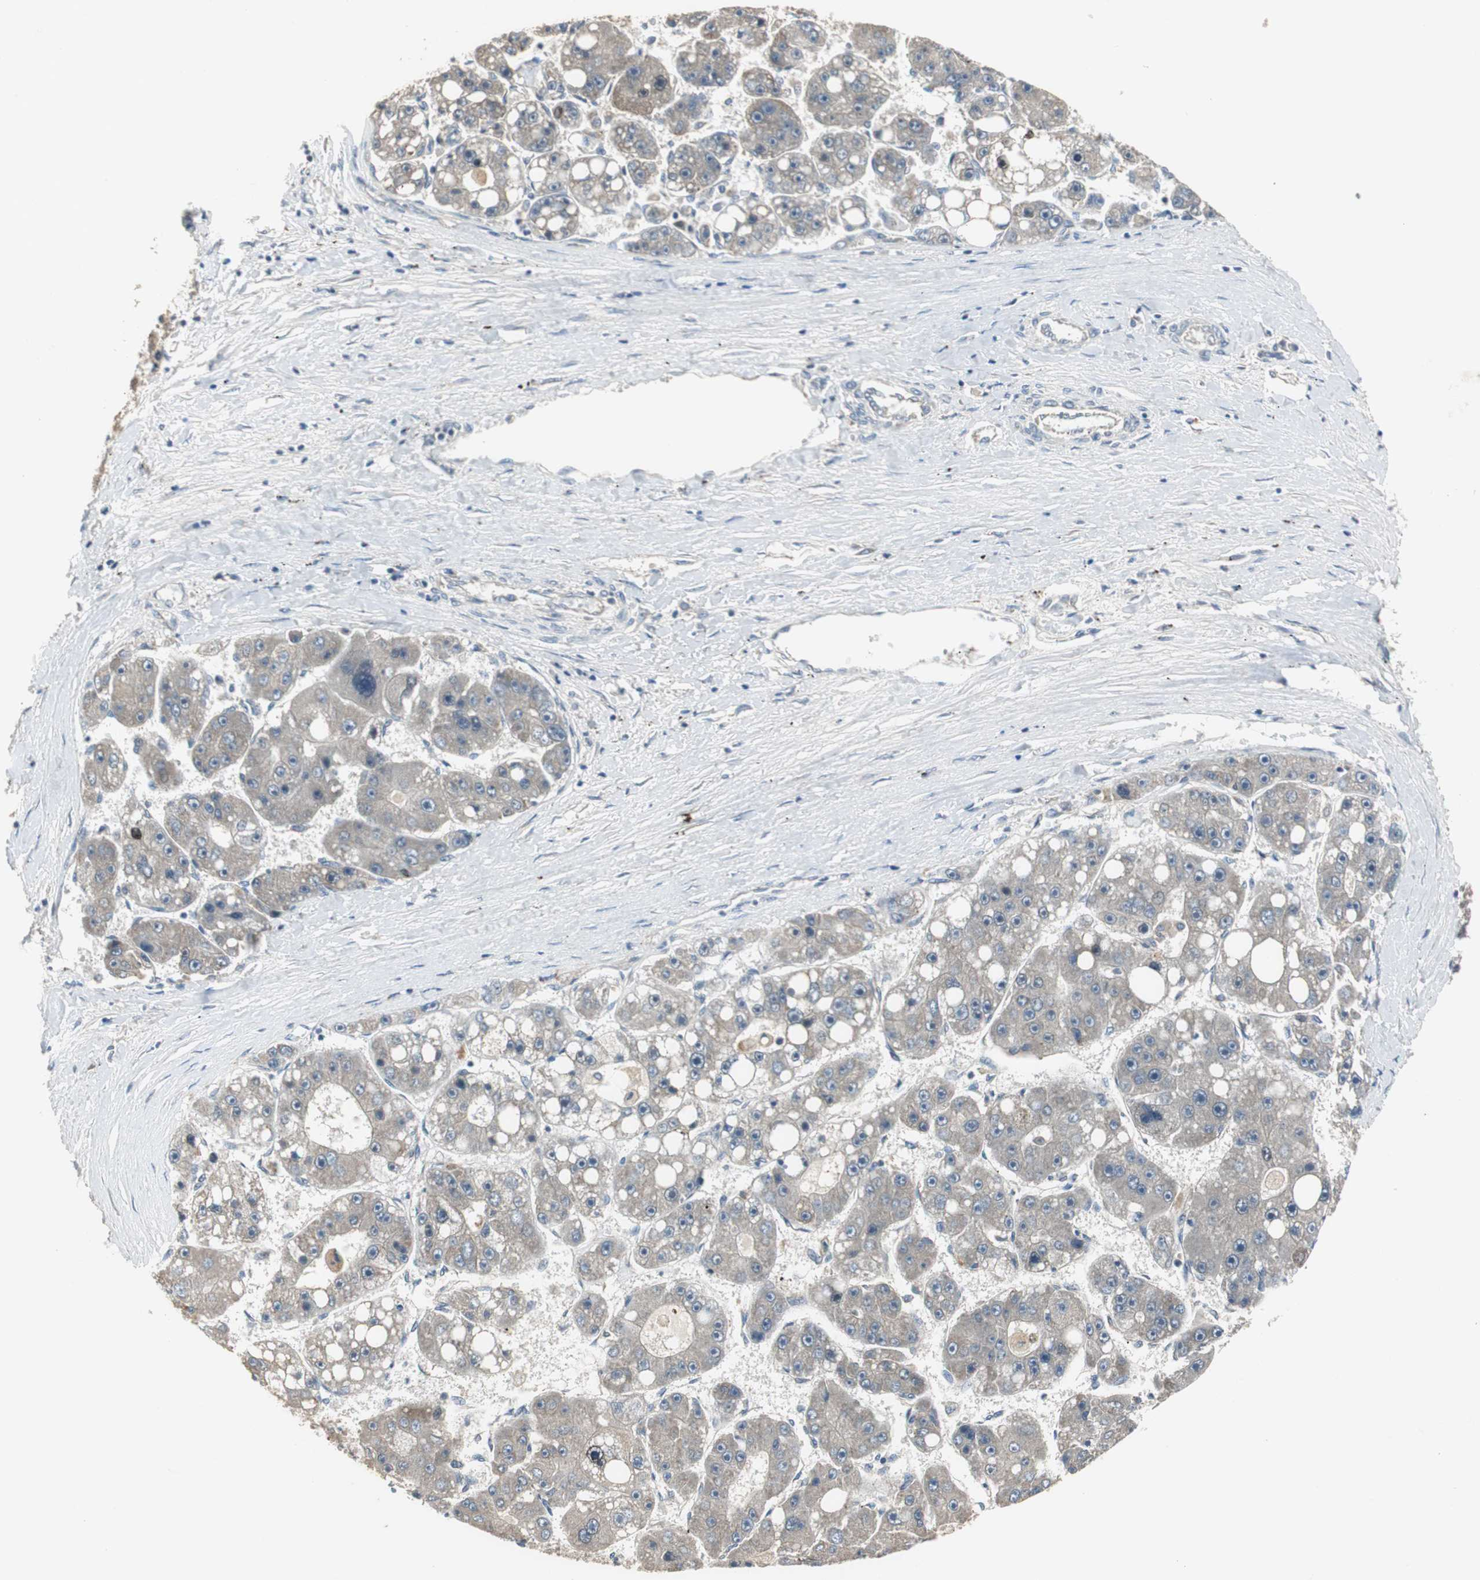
{"staining": {"intensity": "weak", "quantity": ">75%", "location": "cytoplasmic/membranous"}, "tissue": "liver cancer", "cell_type": "Tumor cells", "image_type": "cancer", "snomed": [{"axis": "morphology", "description": "Carcinoma, Hepatocellular, NOS"}, {"axis": "topography", "description": "Liver"}], "caption": "IHC (DAB (3,3'-diaminobenzidine)) staining of liver cancer reveals weak cytoplasmic/membranous protein expression in about >75% of tumor cells.", "gene": "MYT1", "patient": {"sex": "female", "age": 61}}